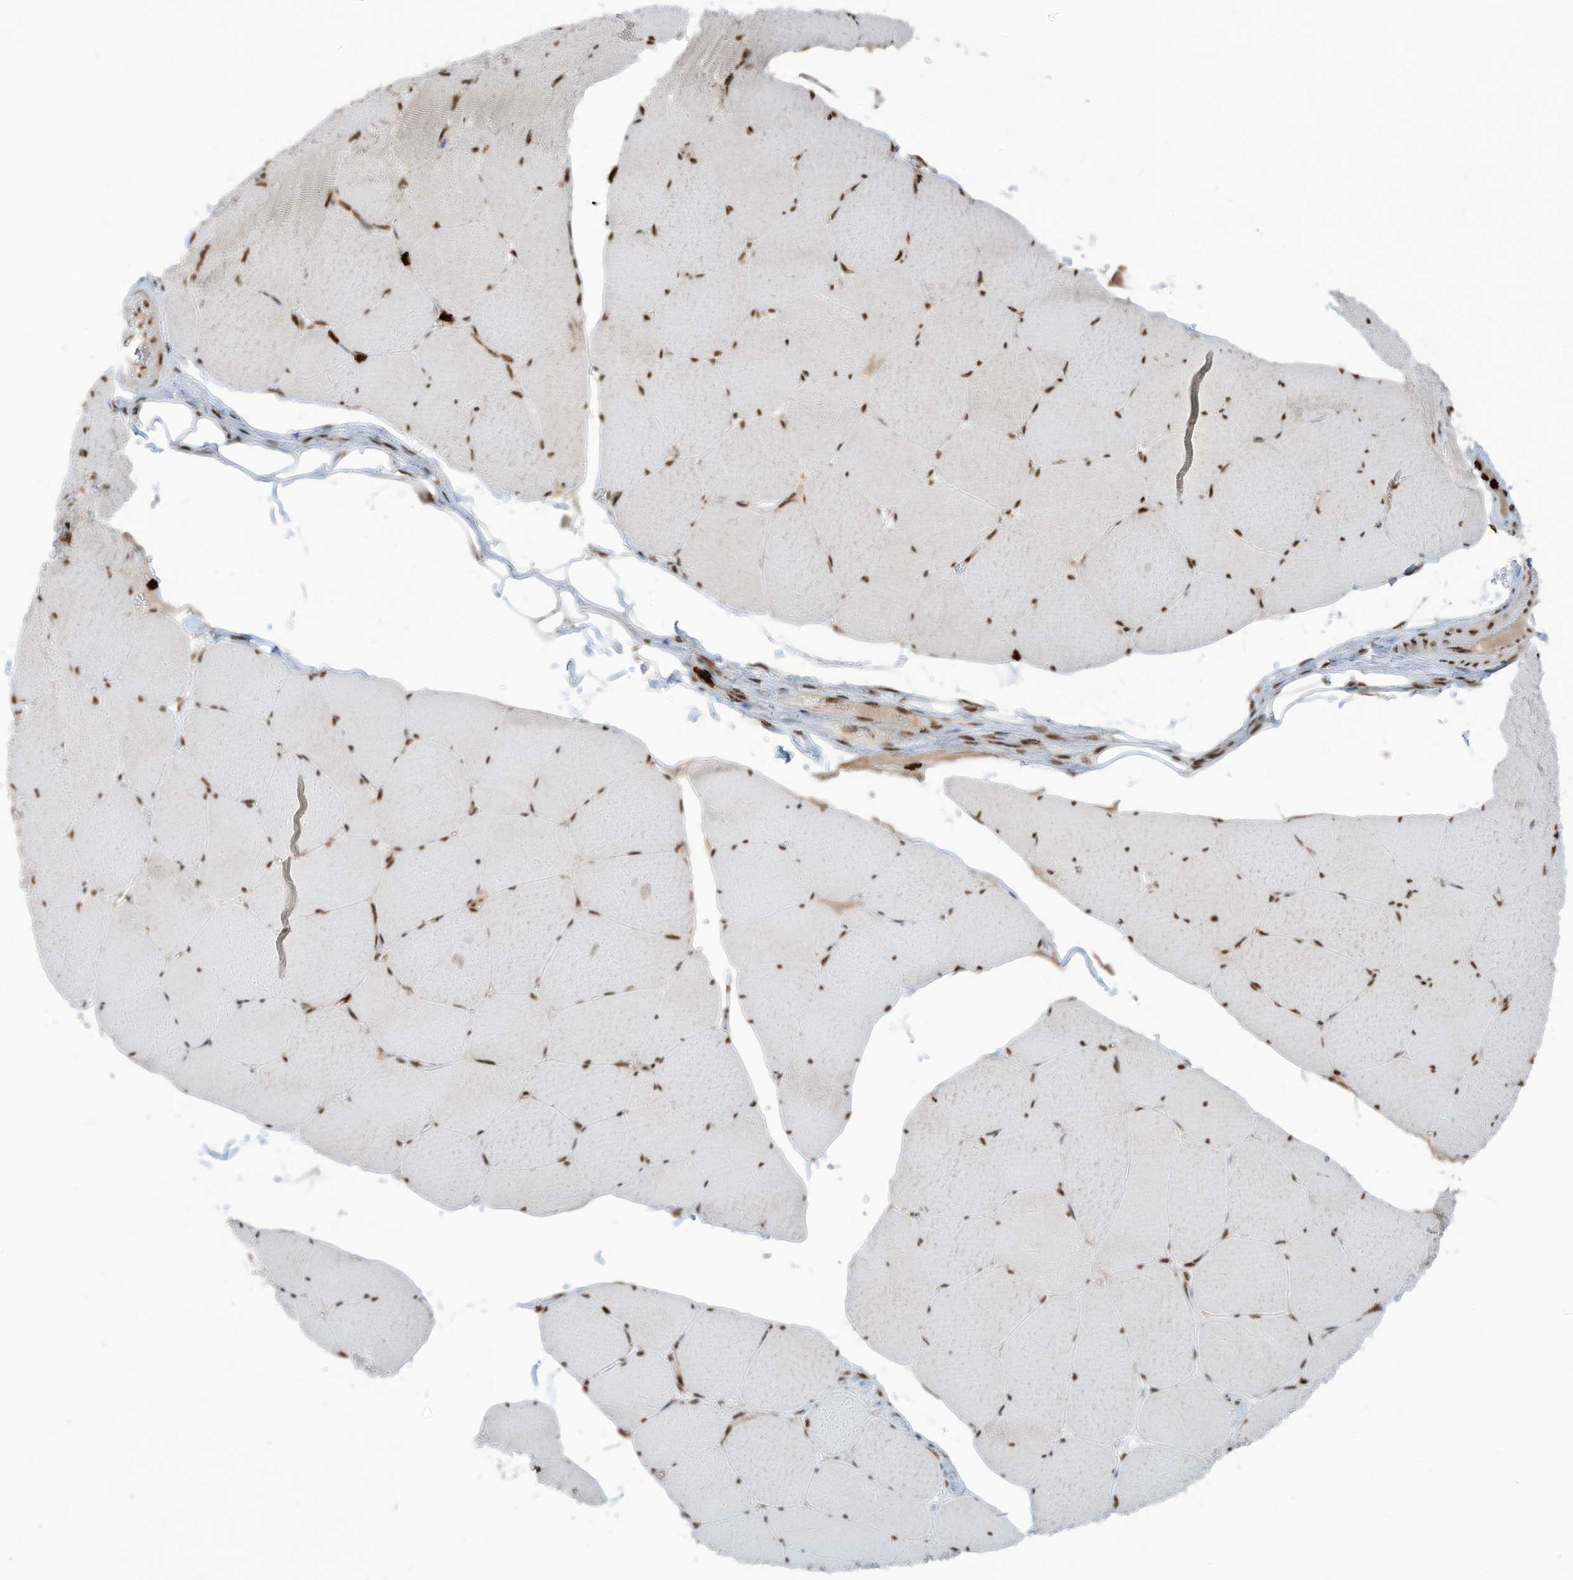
{"staining": {"intensity": "moderate", "quantity": ">75%", "location": "nuclear"}, "tissue": "skeletal muscle", "cell_type": "Myocytes", "image_type": "normal", "snomed": [{"axis": "morphology", "description": "Normal tissue, NOS"}, {"axis": "topography", "description": "Skeletal muscle"}, {"axis": "topography", "description": "Head-Neck"}], "caption": "This micrograph displays IHC staining of normal skeletal muscle, with medium moderate nuclear staining in about >75% of myocytes.", "gene": "LBH", "patient": {"sex": "male", "age": 66}}